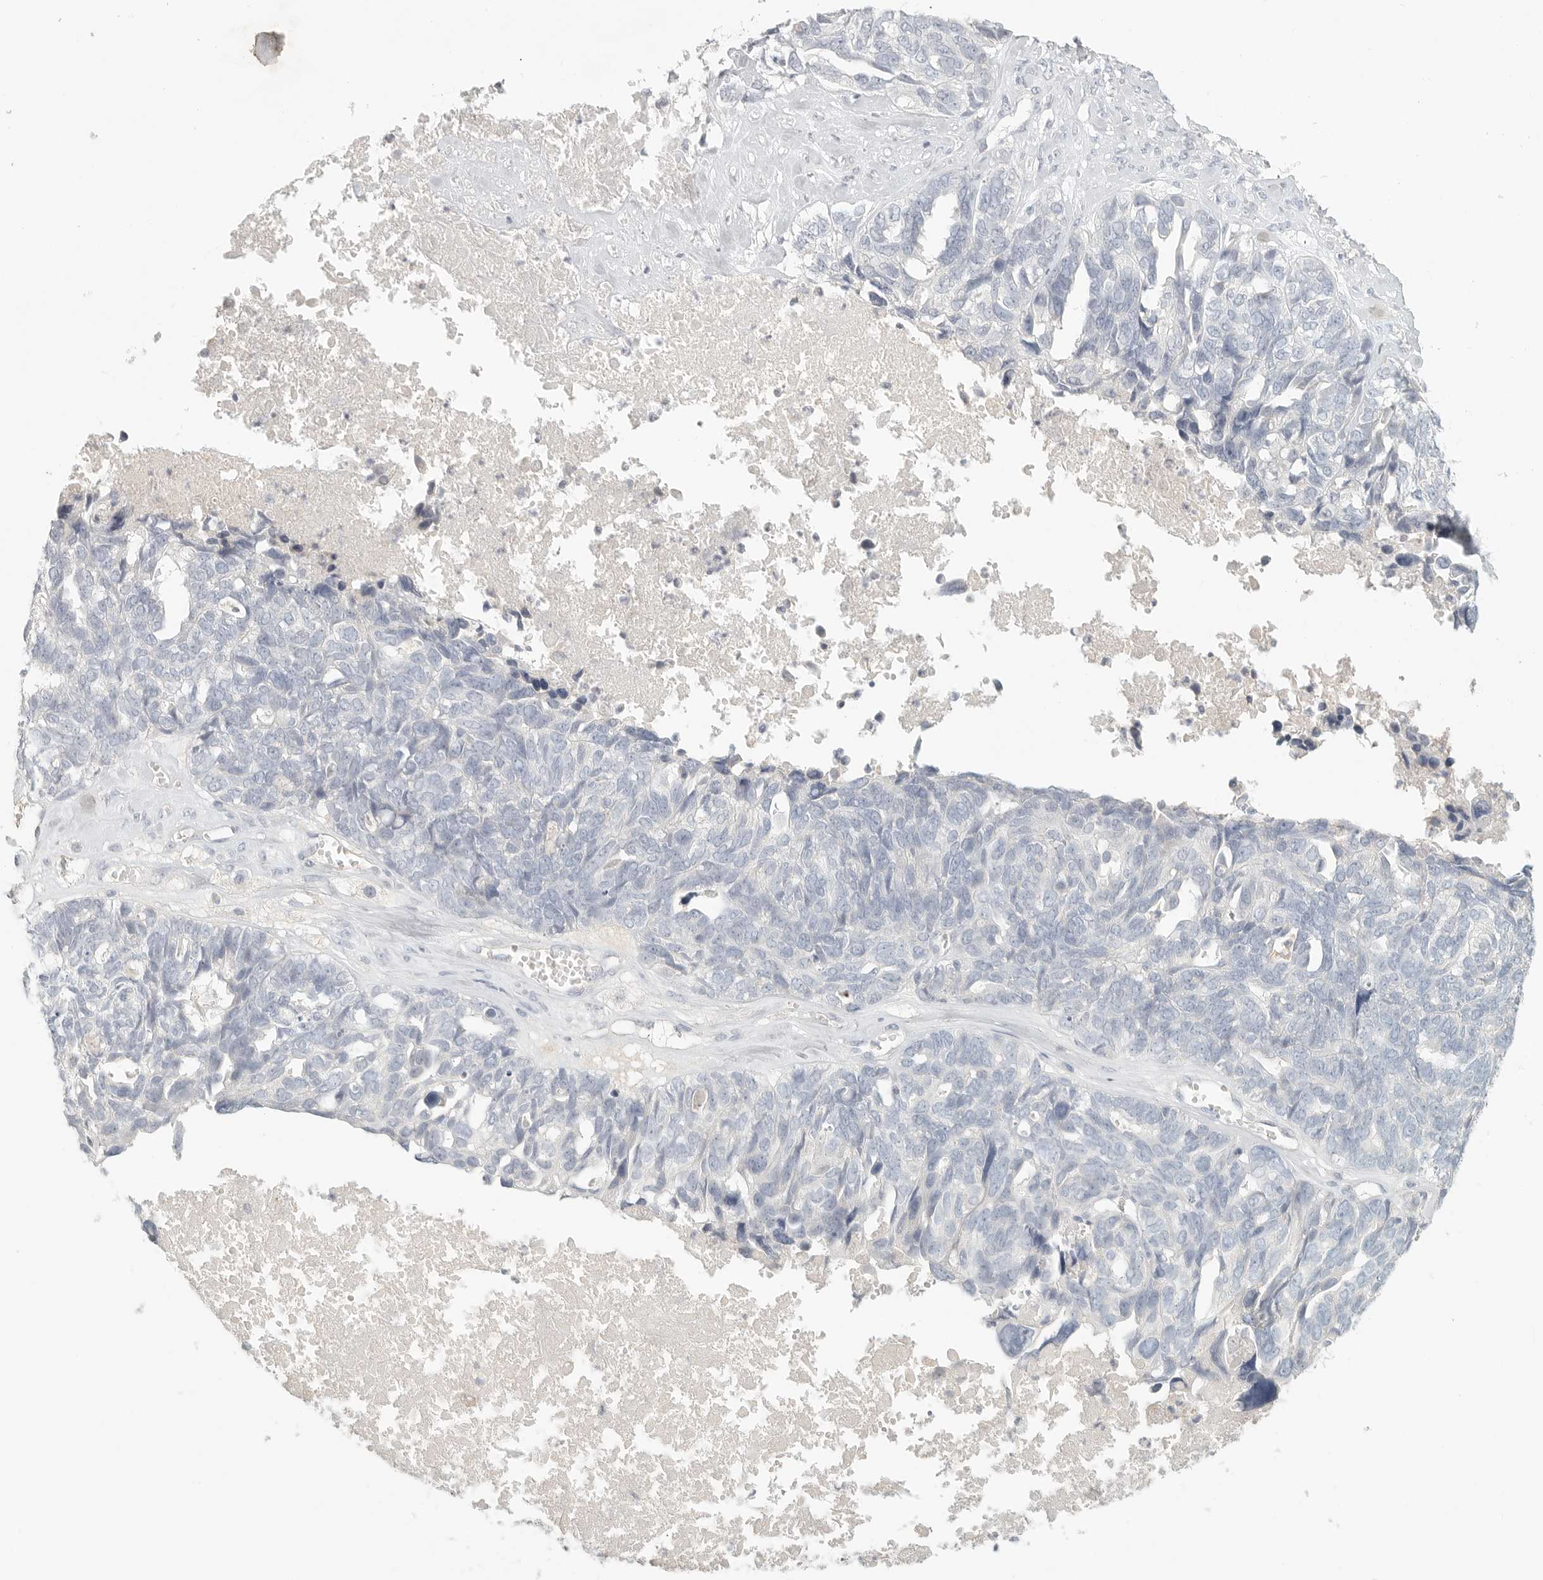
{"staining": {"intensity": "negative", "quantity": "none", "location": "none"}, "tissue": "ovarian cancer", "cell_type": "Tumor cells", "image_type": "cancer", "snomed": [{"axis": "morphology", "description": "Cystadenocarcinoma, serous, NOS"}, {"axis": "topography", "description": "Ovary"}], "caption": "This histopathology image is of ovarian cancer (serous cystadenocarcinoma) stained with IHC to label a protein in brown with the nuclei are counter-stained blue. There is no staining in tumor cells. (Stains: DAB (3,3'-diaminobenzidine) immunohistochemistry (IHC) with hematoxylin counter stain, Microscopy: brightfield microscopy at high magnification).", "gene": "SLC25A36", "patient": {"sex": "female", "age": 79}}